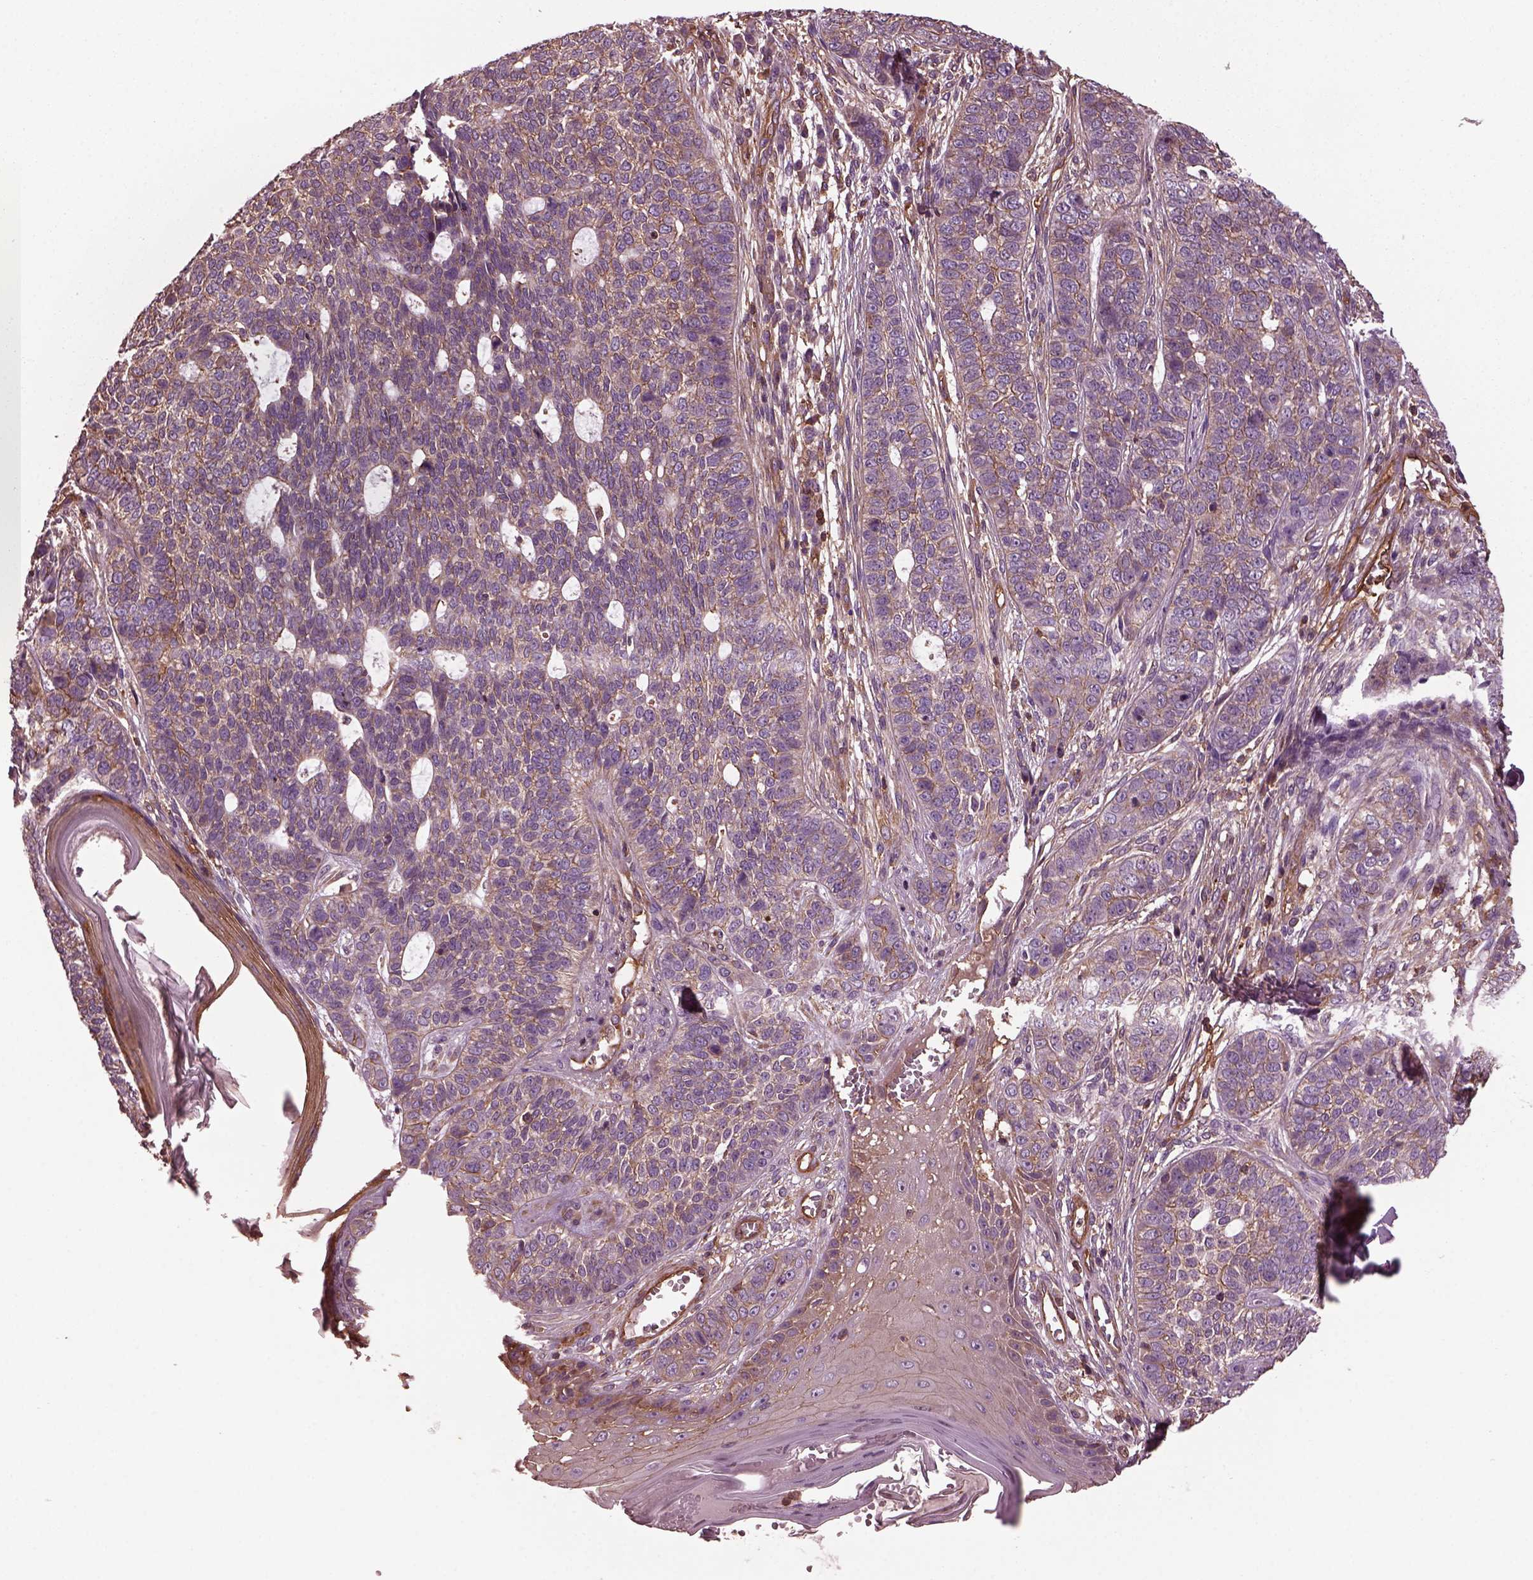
{"staining": {"intensity": "weak", "quantity": ">75%", "location": "cytoplasmic/membranous"}, "tissue": "skin cancer", "cell_type": "Tumor cells", "image_type": "cancer", "snomed": [{"axis": "morphology", "description": "Basal cell carcinoma"}, {"axis": "topography", "description": "Skin"}], "caption": "Immunohistochemistry (IHC) (DAB (3,3'-diaminobenzidine)) staining of skin cancer (basal cell carcinoma) reveals weak cytoplasmic/membranous protein positivity in about >75% of tumor cells. (brown staining indicates protein expression, while blue staining denotes nuclei).", "gene": "MYL6", "patient": {"sex": "female", "age": 69}}